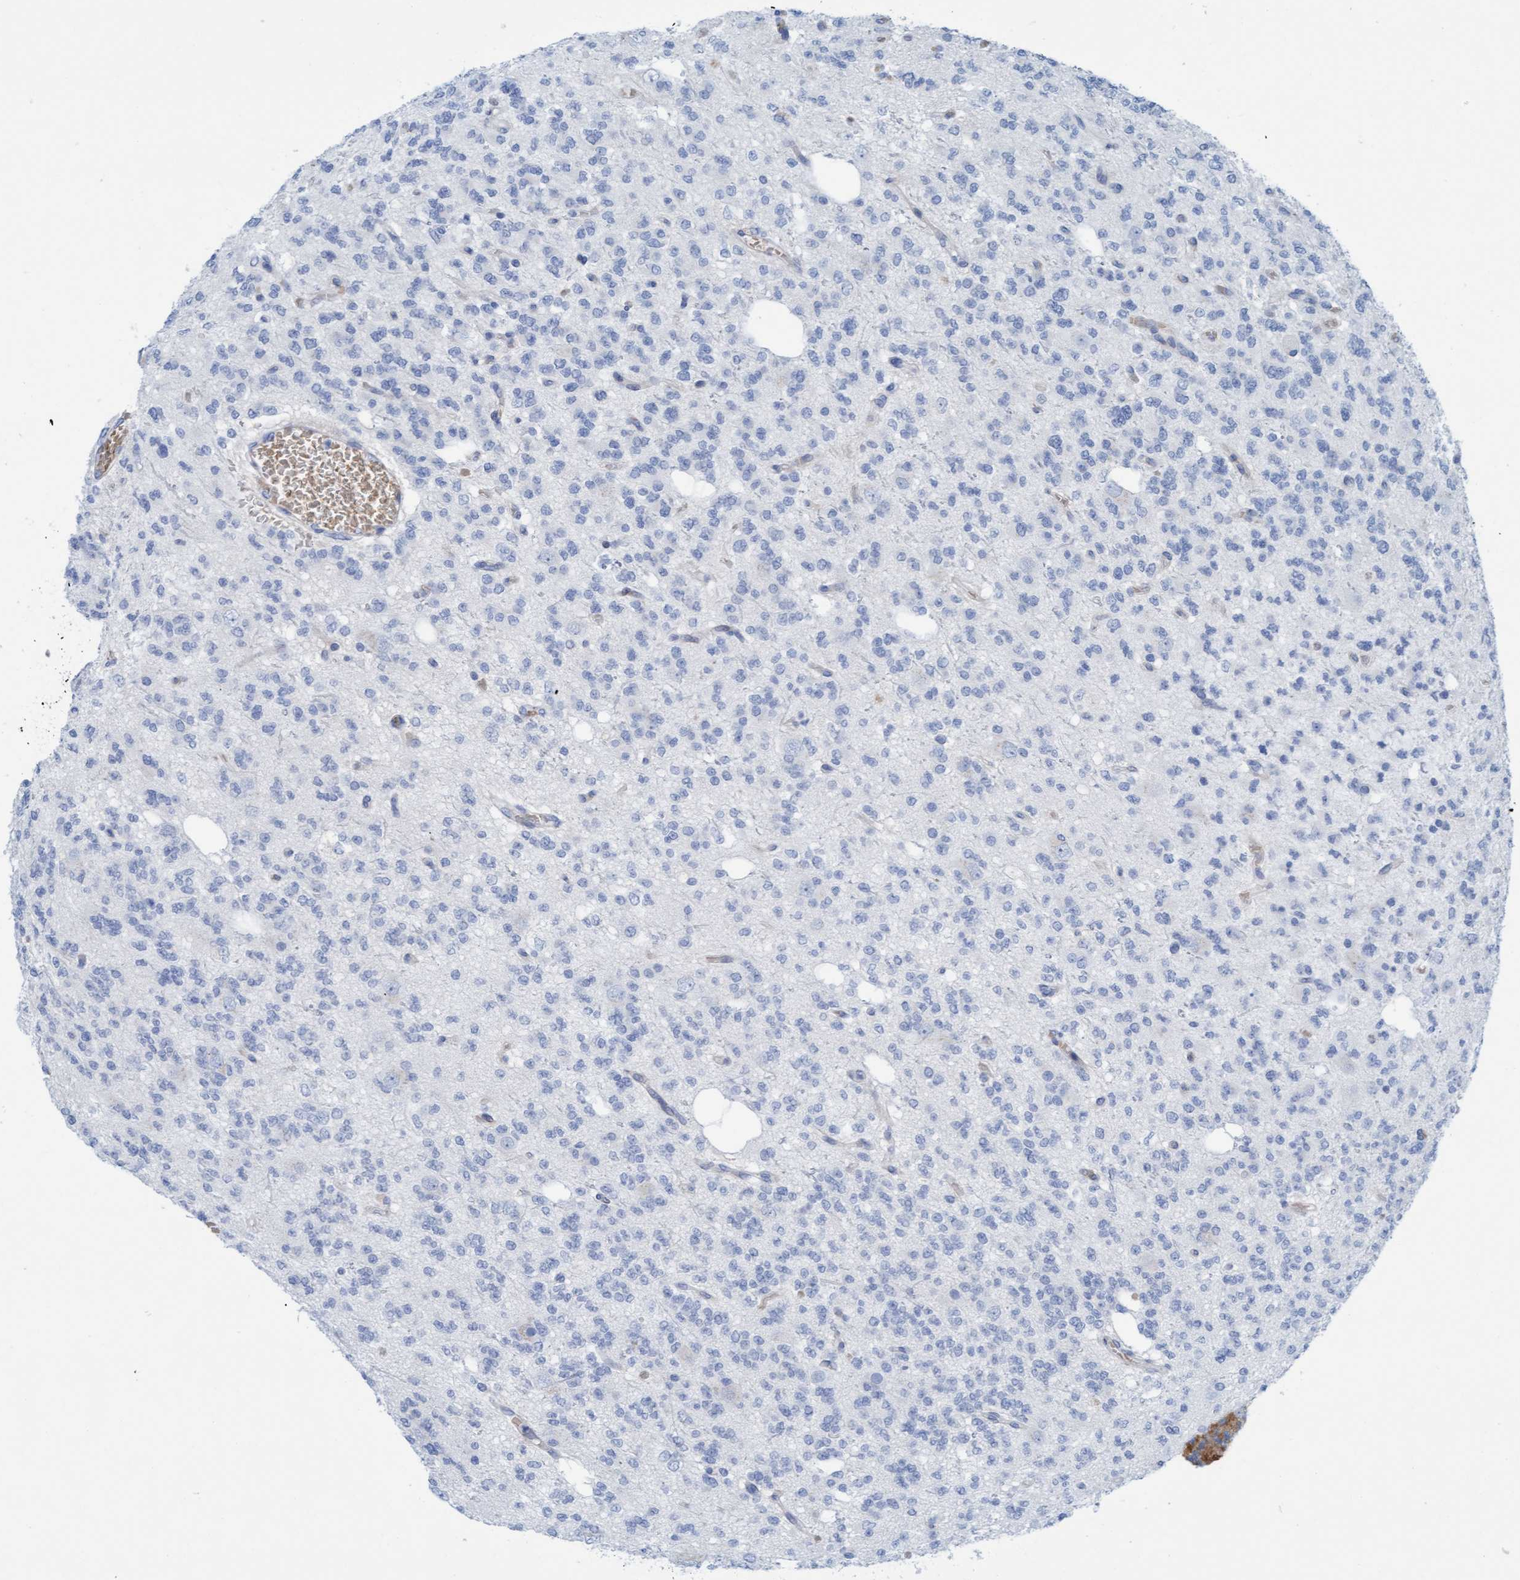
{"staining": {"intensity": "negative", "quantity": "none", "location": "none"}, "tissue": "glioma", "cell_type": "Tumor cells", "image_type": "cancer", "snomed": [{"axis": "morphology", "description": "Glioma, malignant, Low grade"}, {"axis": "topography", "description": "Brain"}], "caption": "The image displays no significant staining in tumor cells of malignant glioma (low-grade). The staining is performed using DAB brown chromogen with nuclei counter-stained in using hematoxylin.", "gene": "P2RX5", "patient": {"sex": "male", "age": 38}}